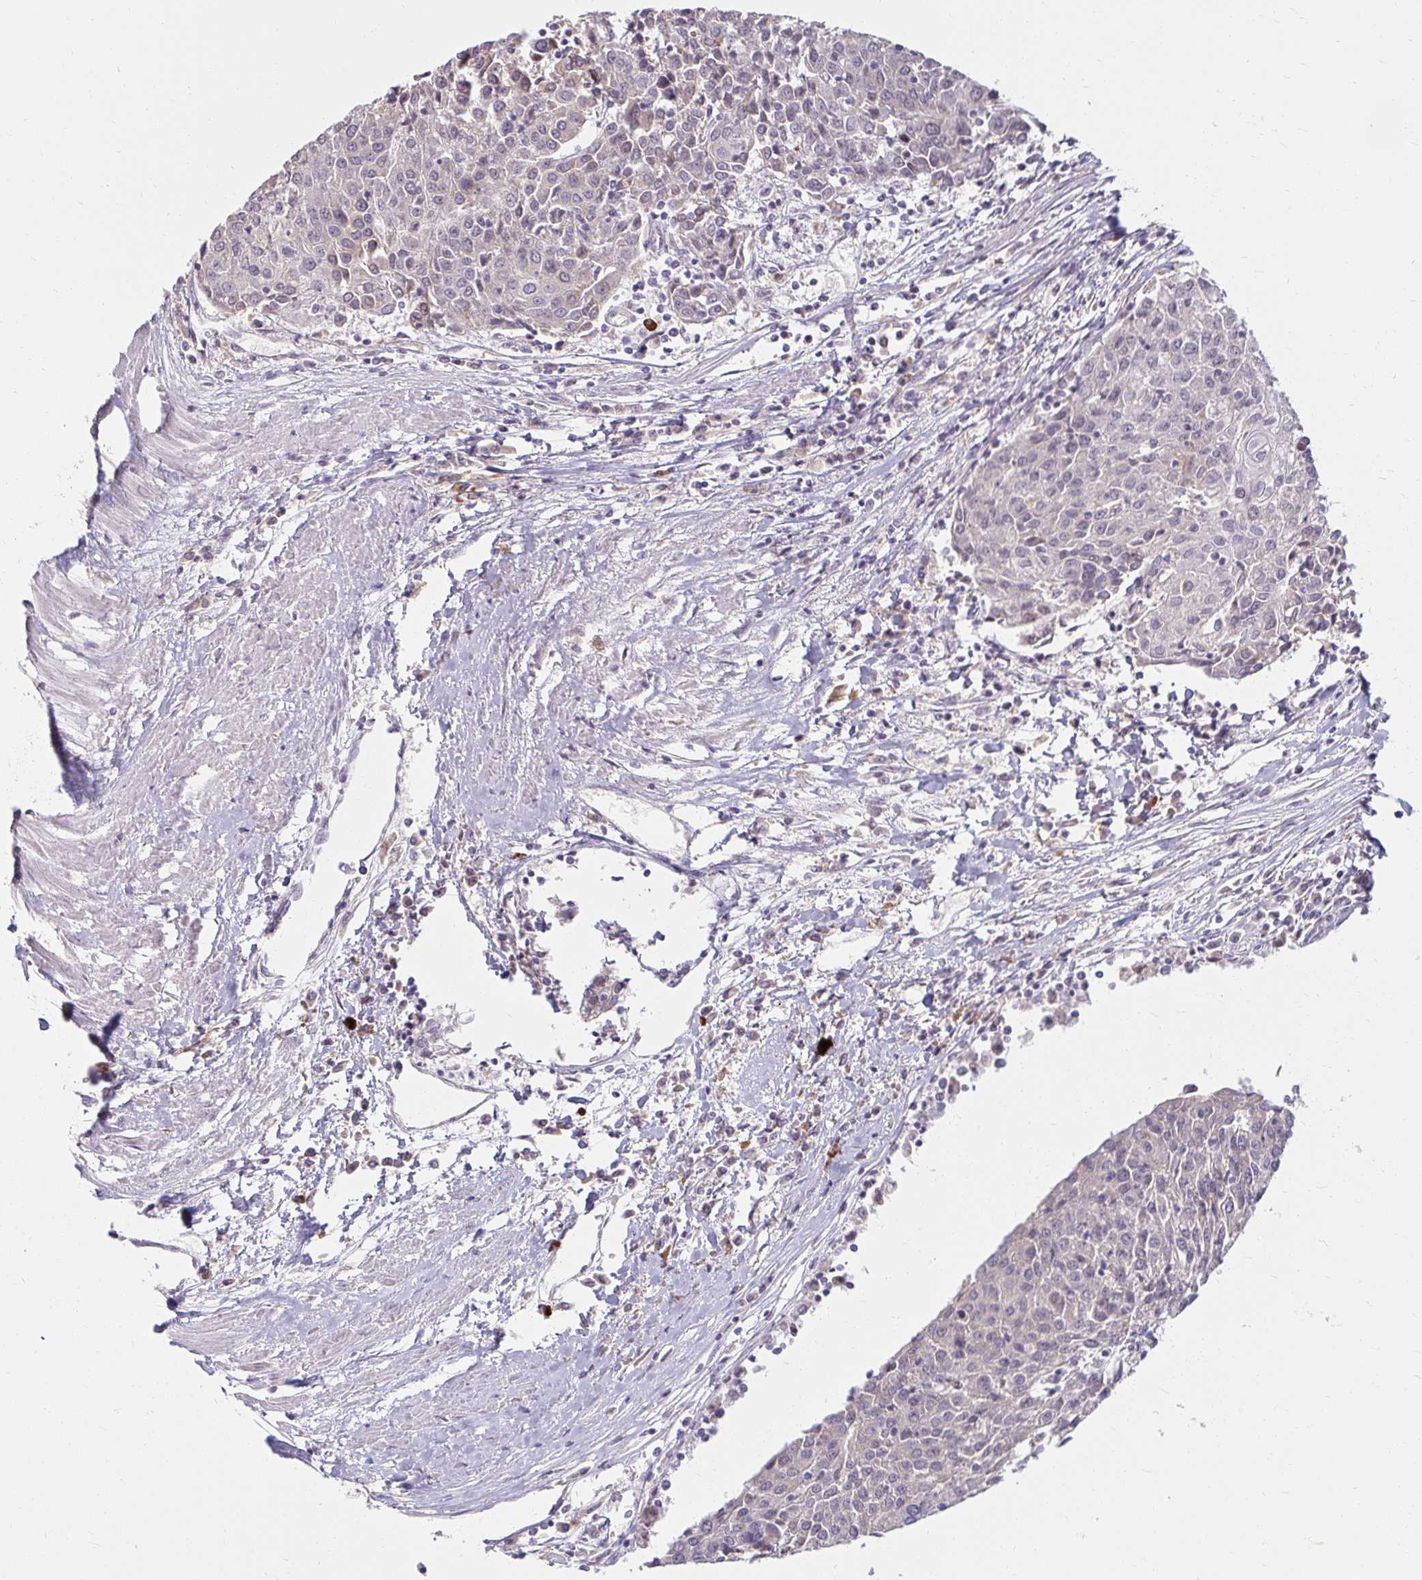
{"staining": {"intensity": "negative", "quantity": "none", "location": "none"}, "tissue": "urothelial cancer", "cell_type": "Tumor cells", "image_type": "cancer", "snomed": [{"axis": "morphology", "description": "Urothelial carcinoma, High grade"}, {"axis": "topography", "description": "Urinary bladder"}], "caption": "This is an IHC micrograph of human urothelial cancer. There is no staining in tumor cells.", "gene": "DDN", "patient": {"sex": "female", "age": 85}}